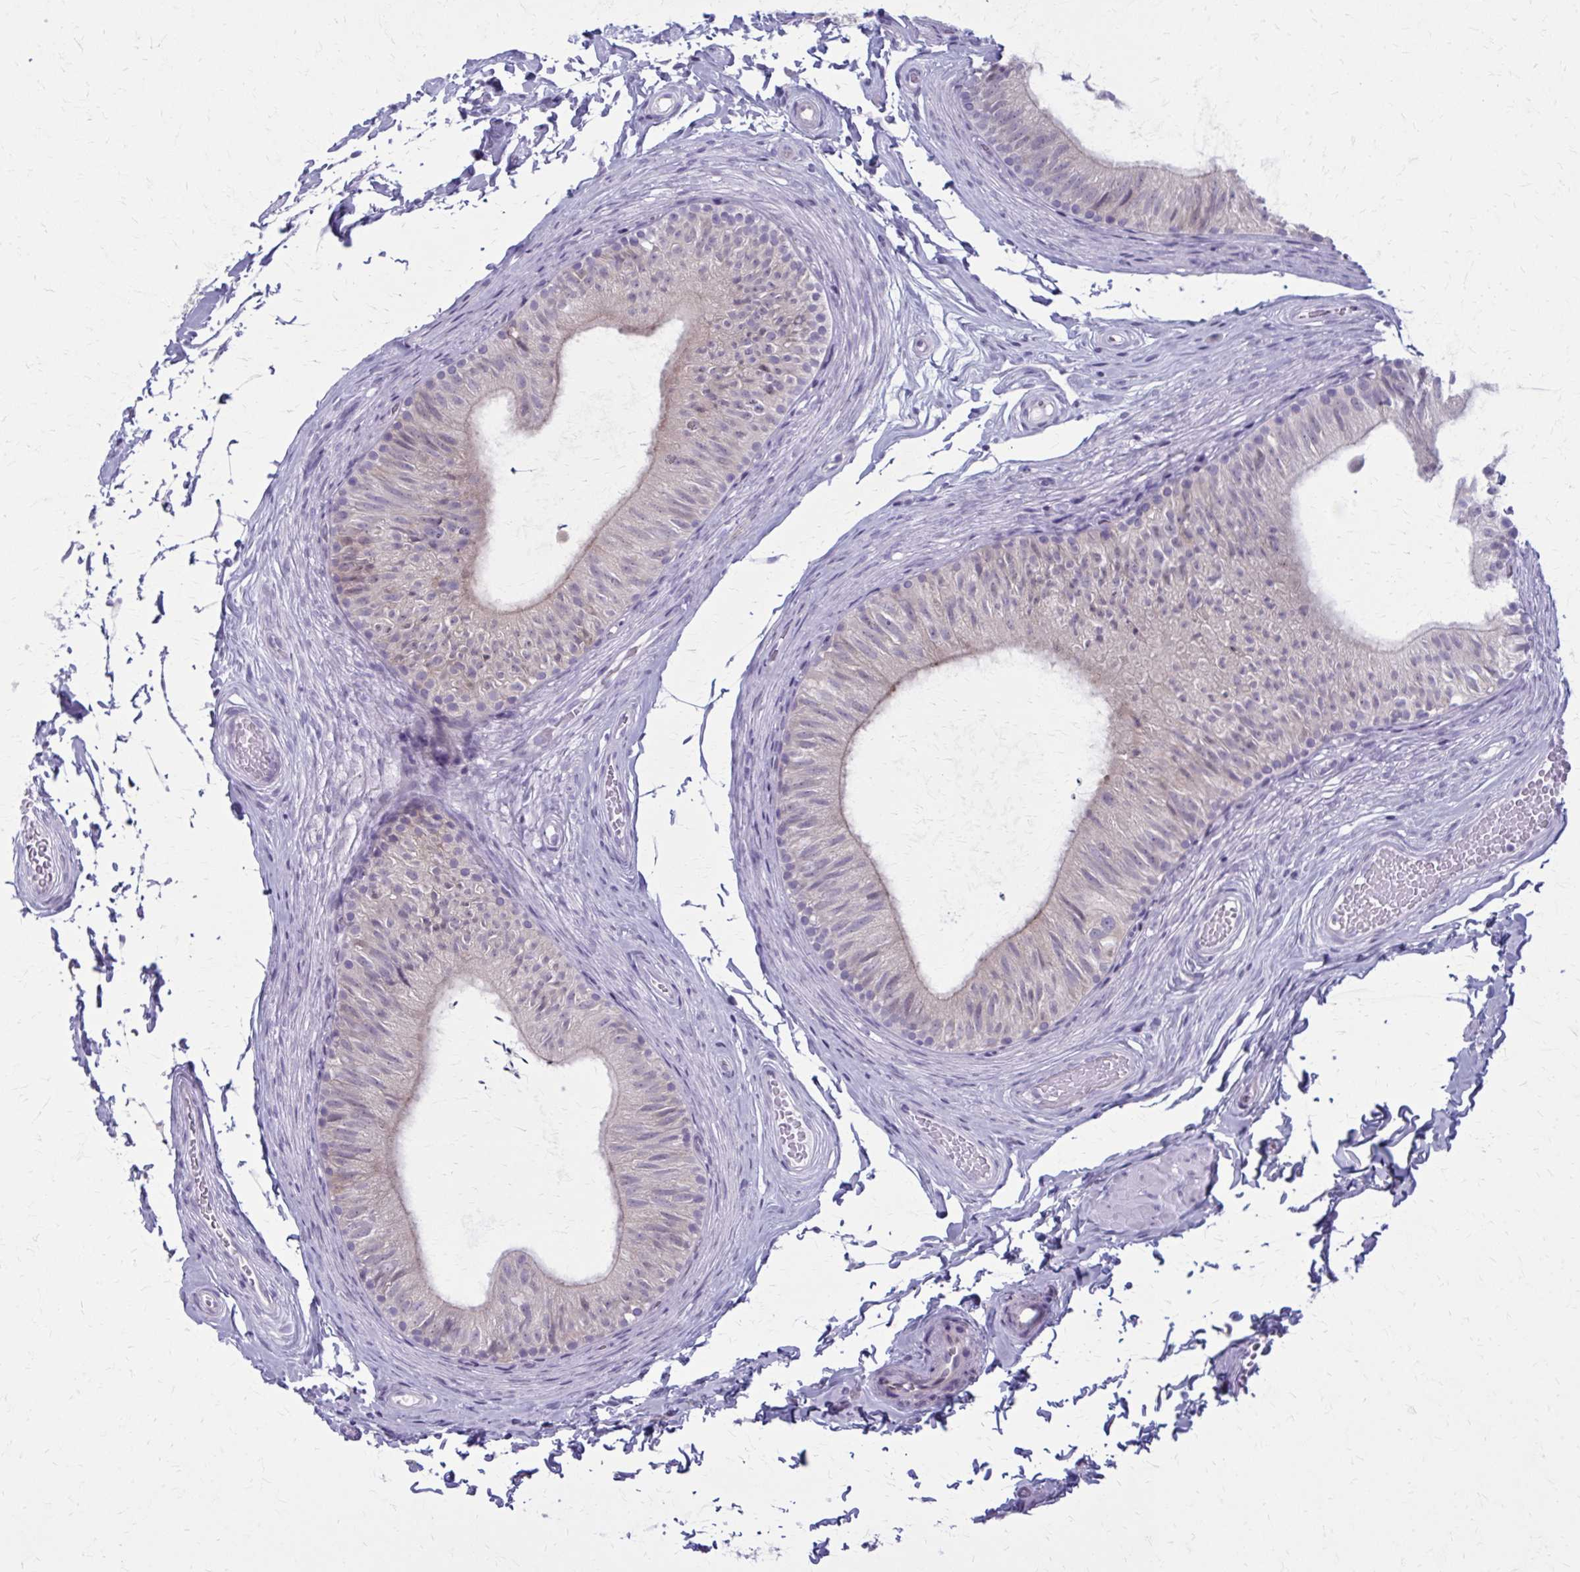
{"staining": {"intensity": "weak", "quantity": "<25%", "location": "cytoplasmic/membranous"}, "tissue": "epididymis", "cell_type": "Glandular cells", "image_type": "normal", "snomed": [{"axis": "morphology", "description": "Normal tissue, NOS"}, {"axis": "topography", "description": "Epididymis, spermatic cord, NOS"}, {"axis": "topography", "description": "Epididymis"}, {"axis": "topography", "description": "Peripheral nerve tissue"}], "caption": "DAB immunohistochemical staining of unremarkable epididymis shows no significant positivity in glandular cells. (Immunohistochemistry, brightfield microscopy, high magnification).", "gene": "CASQ2", "patient": {"sex": "male", "age": 29}}